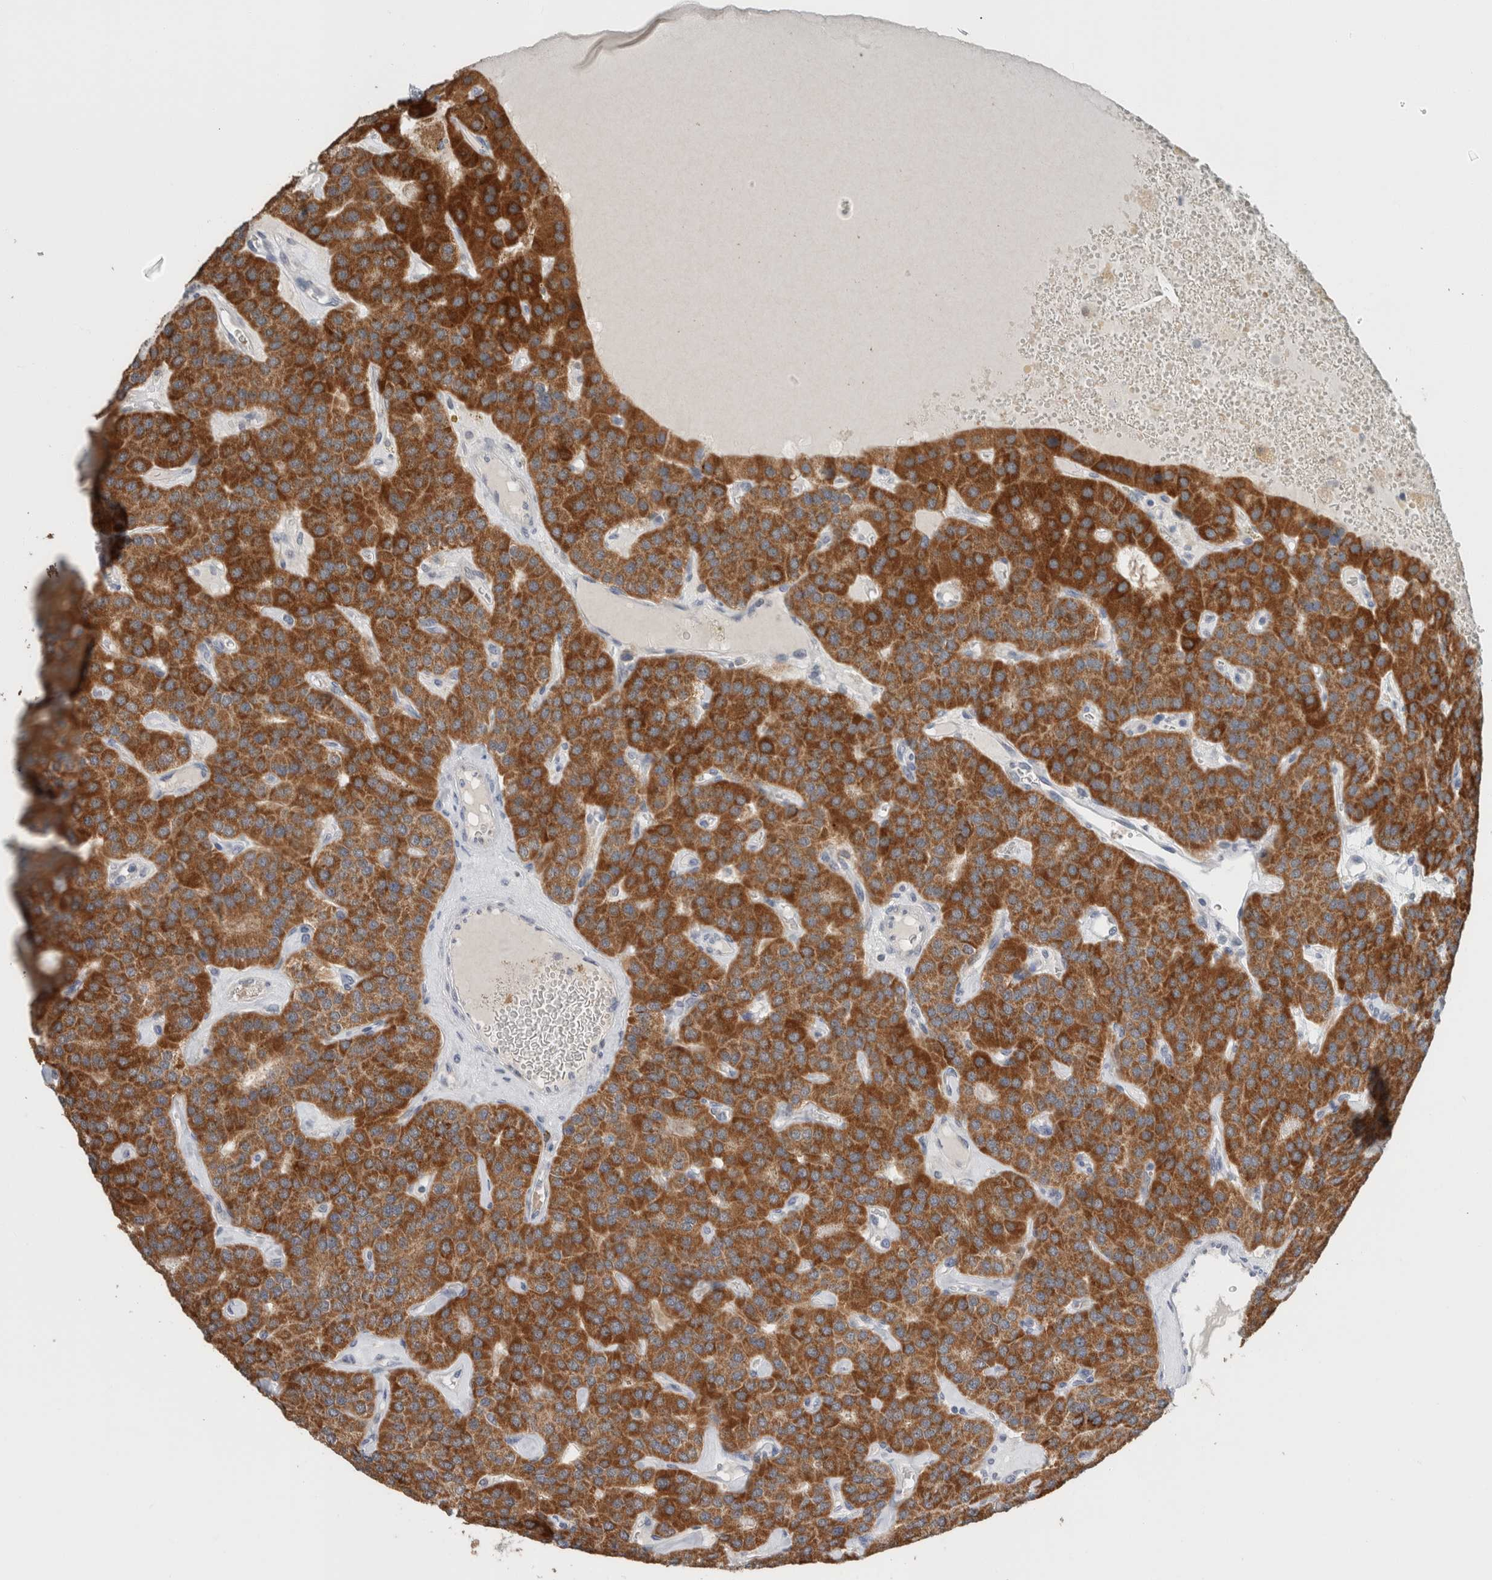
{"staining": {"intensity": "strong", "quantity": ">75%", "location": "cytoplasmic/membranous"}, "tissue": "parathyroid gland", "cell_type": "Glandular cells", "image_type": "normal", "snomed": [{"axis": "morphology", "description": "Normal tissue, NOS"}, {"axis": "morphology", "description": "Adenoma, NOS"}, {"axis": "topography", "description": "Parathyroid gland"}], "caption": "Immunohistochemistry (IHC) of benign parathyroid gland shows high levels of strong cytoplasmic/membranous staining in approximately >75% of glandular cells. The protein is shown in brown color, while the nuclei are stained blue.", "gene": "CRAT", "patient": {"sex": "female", "age": 86}}